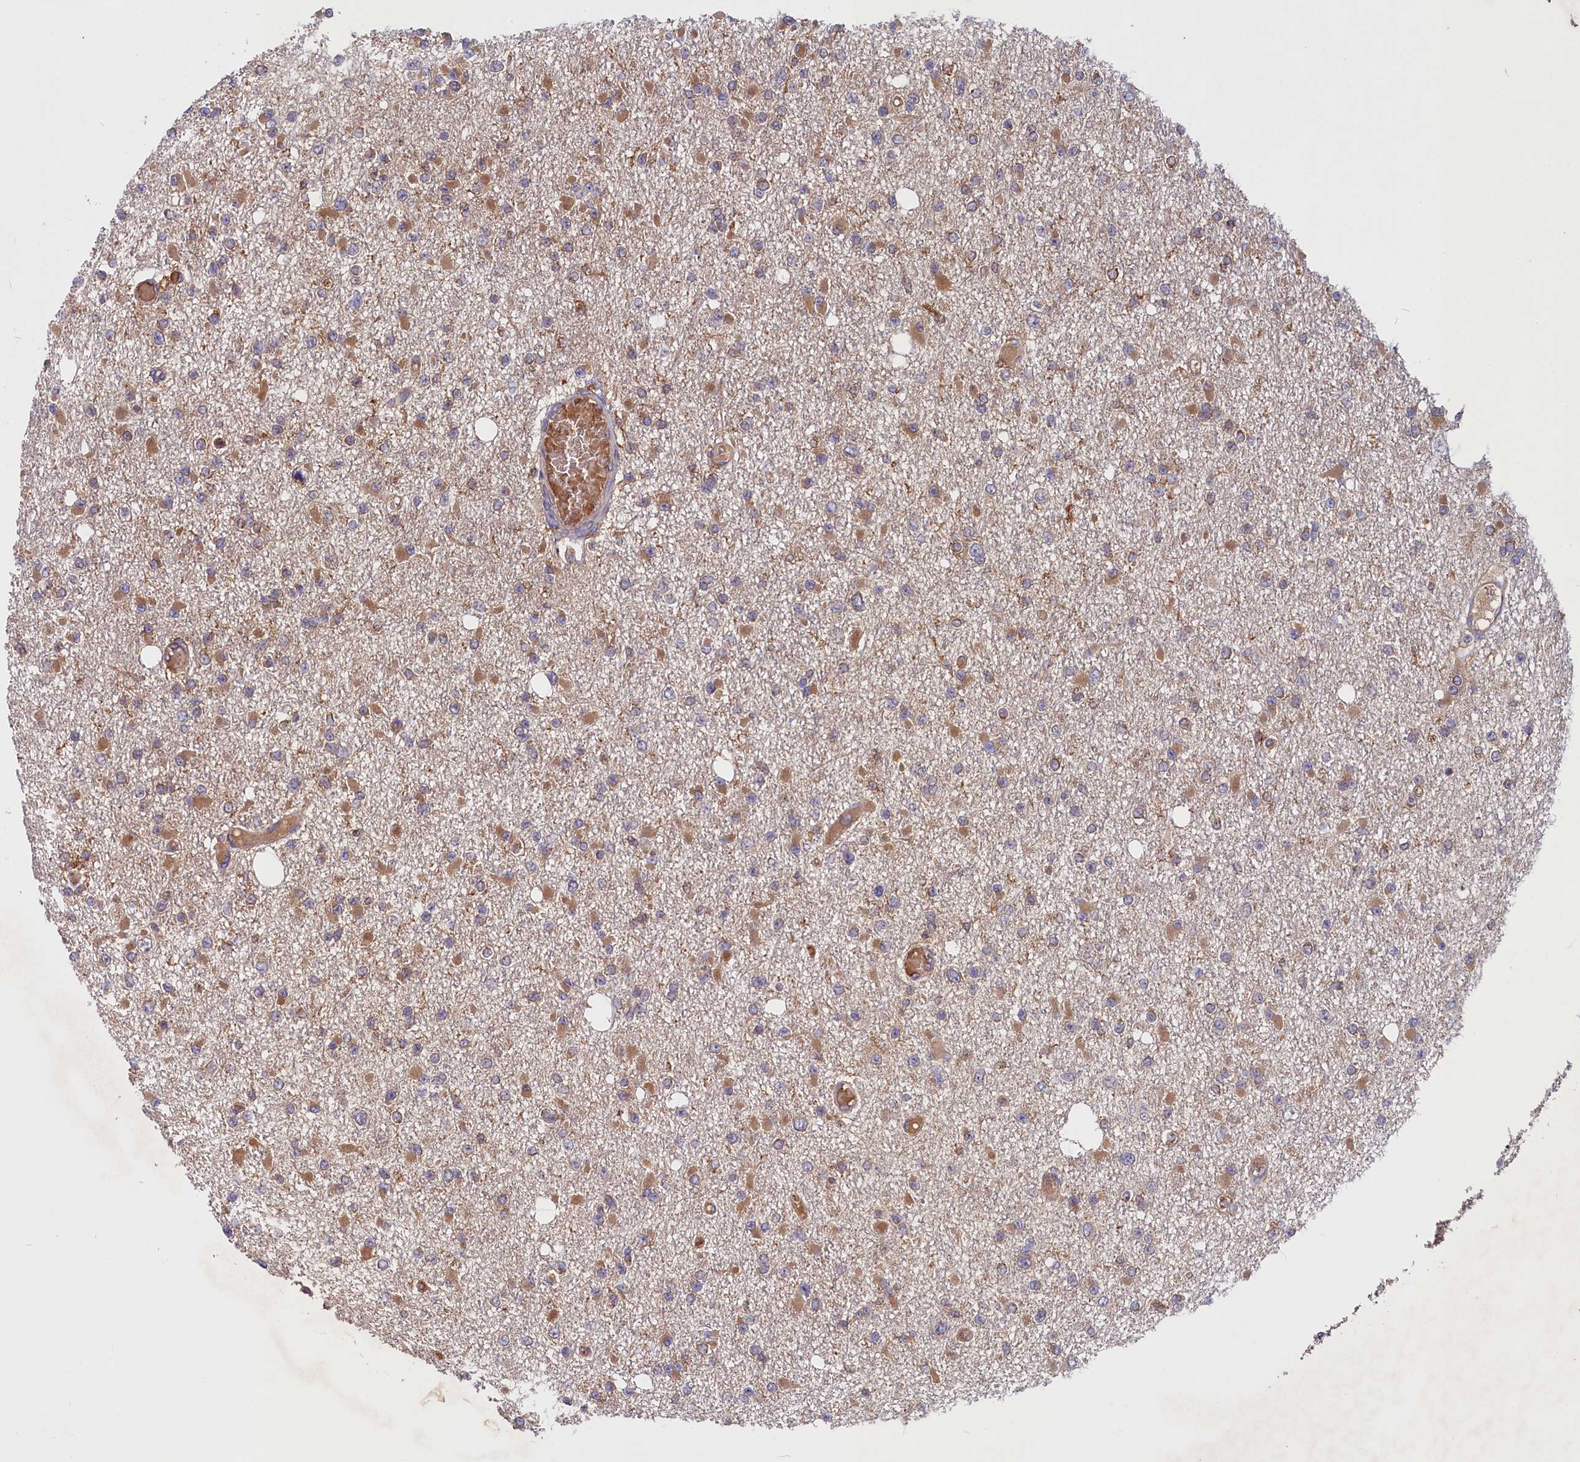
{"staining": {"intensity": "moderate", "quantity": ">75%", "location": "cytoplasmic/membranous"}, "tissue": "glioma", "cell_type": "Tumor cells", "image_type": "cancer", "snomed": [{"axis": "morphology", "description": "Glioma, malignant, Low grade"}, {"axis": "topography", "description": "Brain"}], "caption": "A brown stain highlights moderate cytoplasmic/membranous positivity of a protein in glioma tumor cells.", "gene": "MYO9B", "patient": {"sex": "female", "age": 22}}